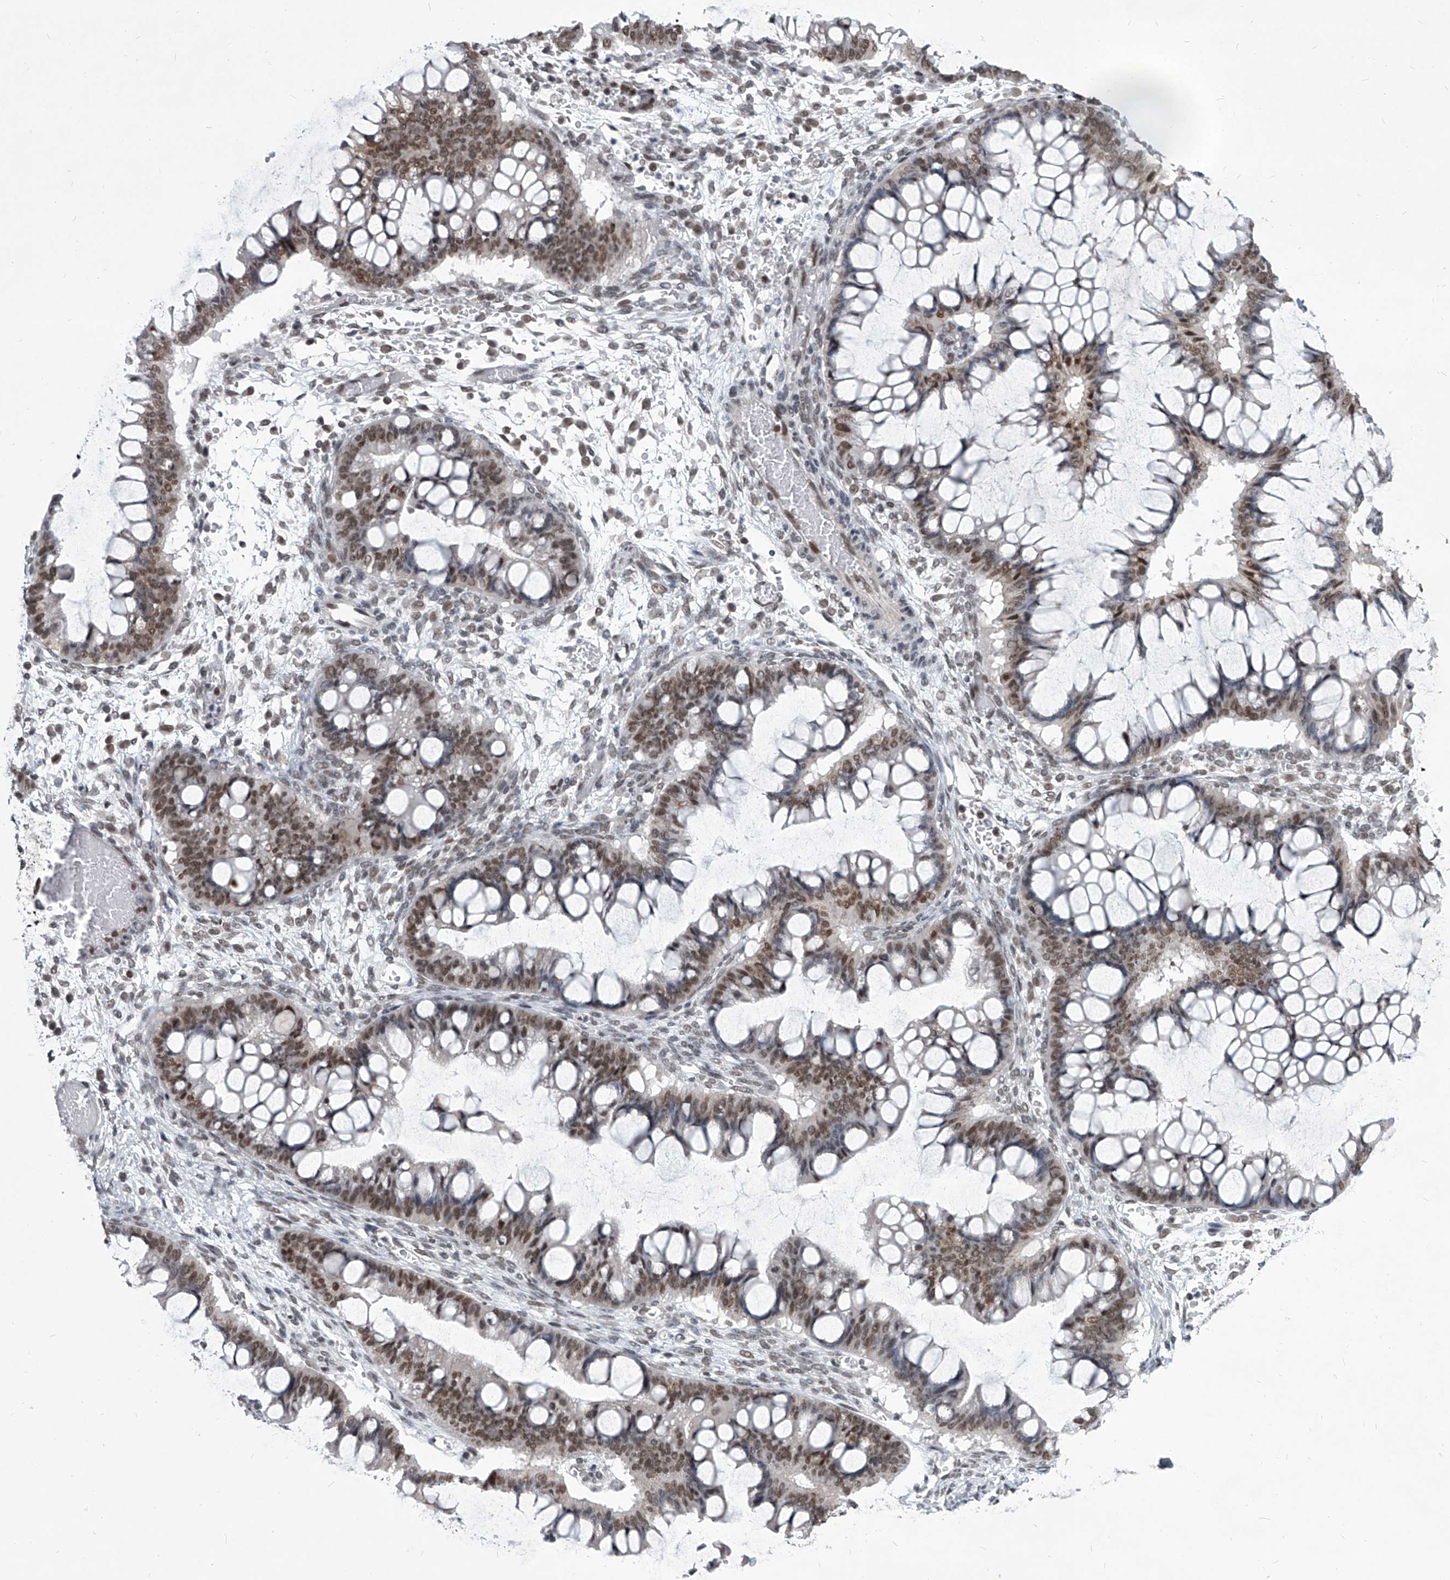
{"staining": {"intensity": "moderate", "quantity": "25%-75%", "location": "nuclear"}, "tissue": "ovarian cancer", "cell_type": "Tumor cells", "image_type": "cancer", "snomed": [{"axis": "morphology", "description": "Cystadenocarcinoma, mucinous, NOS"}, {"axis": "topography", "description": "Ovary"}], "caption": "Human mucinous cystadenocarcinoma (ovarian) stained with a brown dye exhibits moderate nuclear positive positivity in about 25%-75% of tumor cells.", "gene": "PPIL4", "patient": {"sex": "female", "age": 73}}